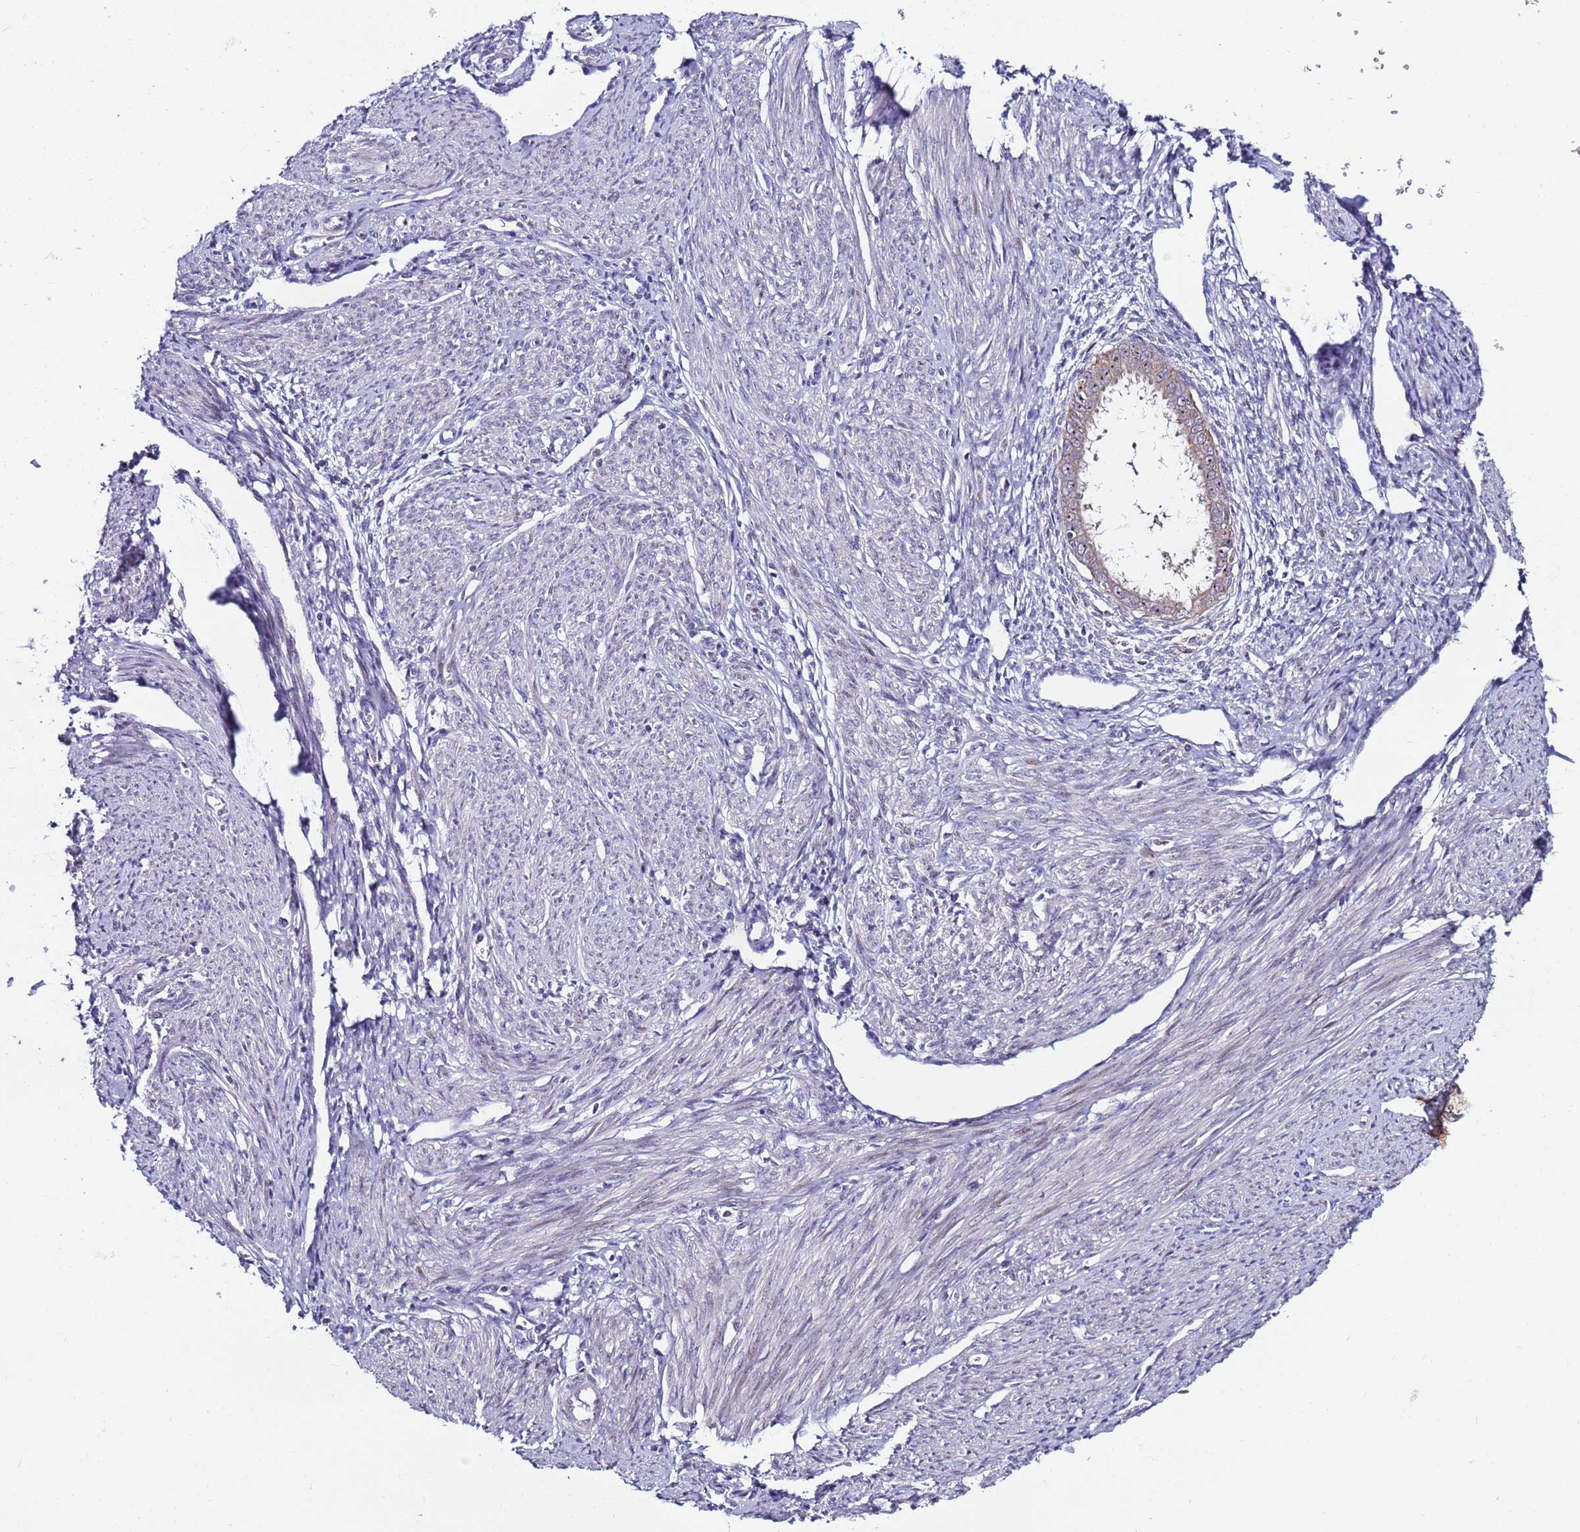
{"staining": {"intensity": "negative", "quantity": "none", "location": "none"}, "tissue": "endometrium", "cell_type": "Cells in endometrial stroma", "image_type": "normal", "snomed": [{"axis": "morphology", "description": "Normal tissue, NOS"}, {"axis": "topography", "description": "Uterus"}, {"axis": "topography", "description": "Endometrium"}], "caption": "Endometrium stained for a protein using IHC displays no staining cells in endometrial stroma.", "gene": "KRI1", "patient": {"sex": "female", "age": 48}}